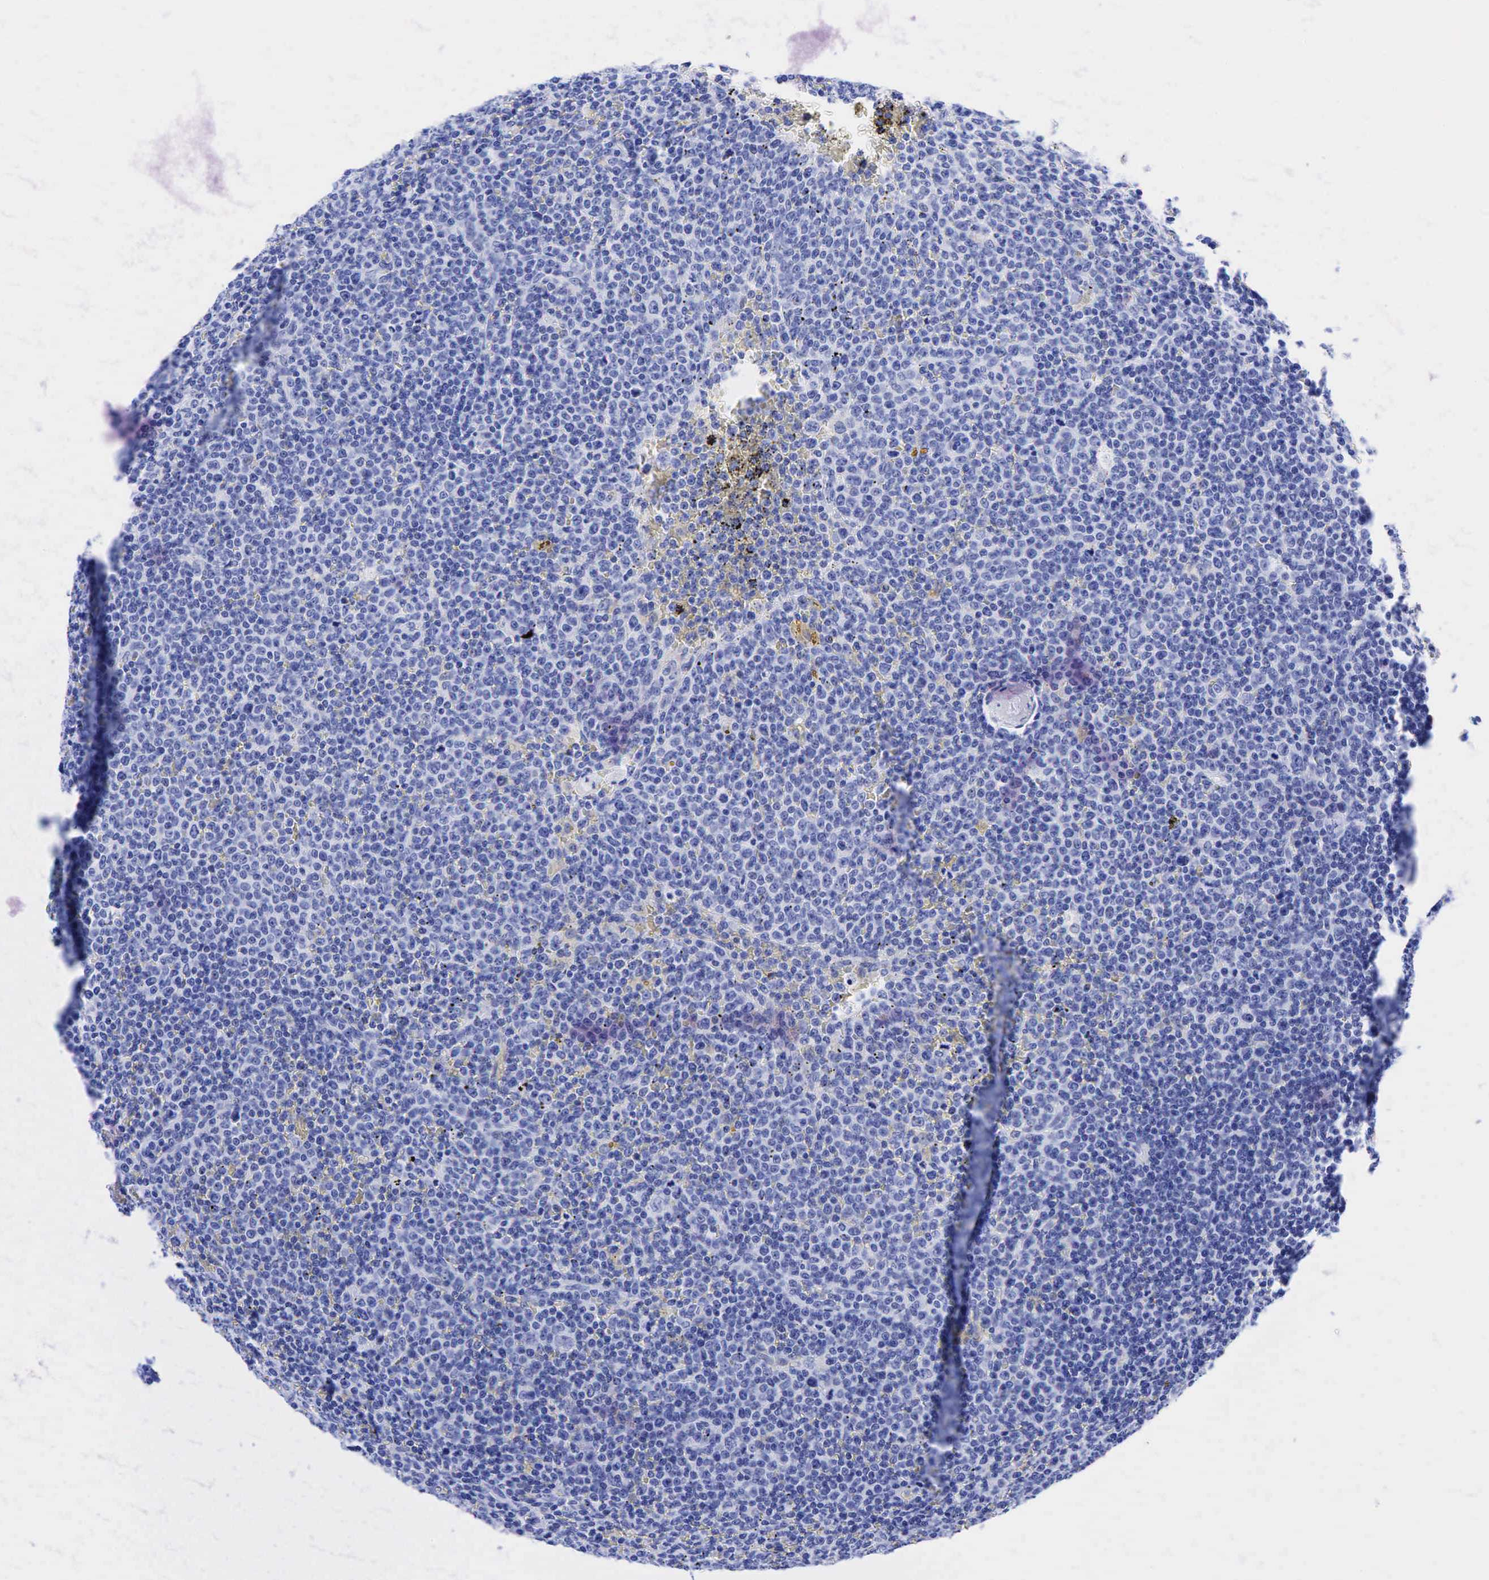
{"staining": {"intensity": "negative", "quantity": "none", "location": "none"}, "tissue": "lymphoma", "cell_type": "Tumor cells", "image_type": "cancer", "snomed": [{"axis": "morphology", "description": "Malignant lymphoma, non-Hodgkin's type, Low grade"}, {"axis": "topography", "description": "Lymph node"}], "caption": "A high-resolution histopathology image shows IHC staining of malignant lymphoma, non-Hodgkin's type (low-grade), which reveals no significant staining in tumor cells.", "gene": "KRT19", "patient": {"sex": "male", "age": 50}}